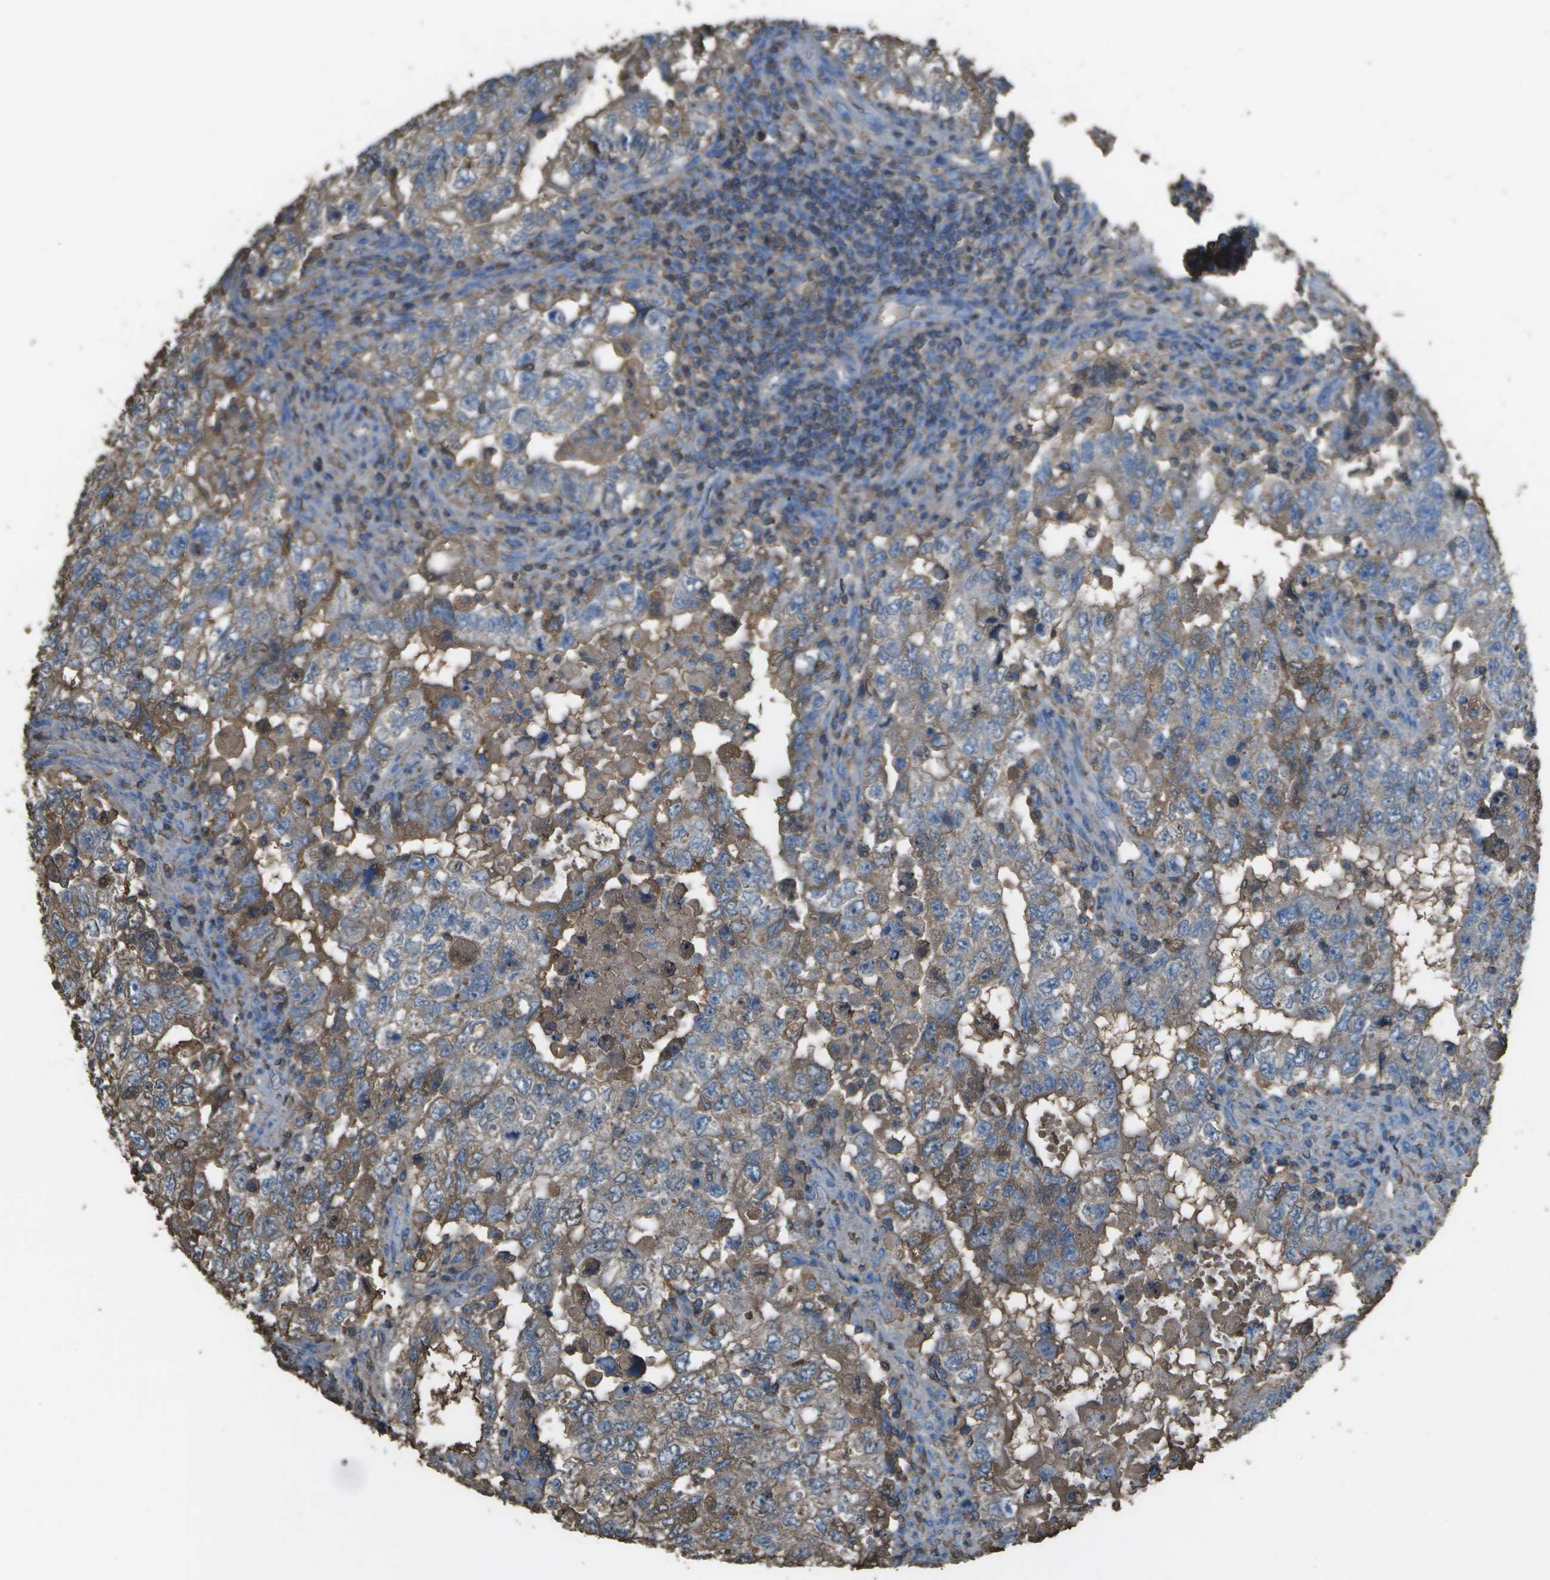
{"staining": {"intensity": "moderate", "quantity": ">75%", "location": "cytoplasmic/membranous"}, "tissue": "testis cancer", "cell_type": "Tumor cells", "image_type": "cancer", "snomed": [{"axis": "morphology", "description": "Carcinoma, Embryonal, NOS"}, {"axis": "topography", "description": "Testis"}], "caption": "Tumor cells reveal medium levels of moderate cytoplasmic/membranous expression in about >75% of cells in human testis cancer (embryonal carcinoma). (DAB = brown stain, brightfield microscopy at high magnification).", "gene": "CYP4F11", "patient": {"sex": "male", "age": 36}}